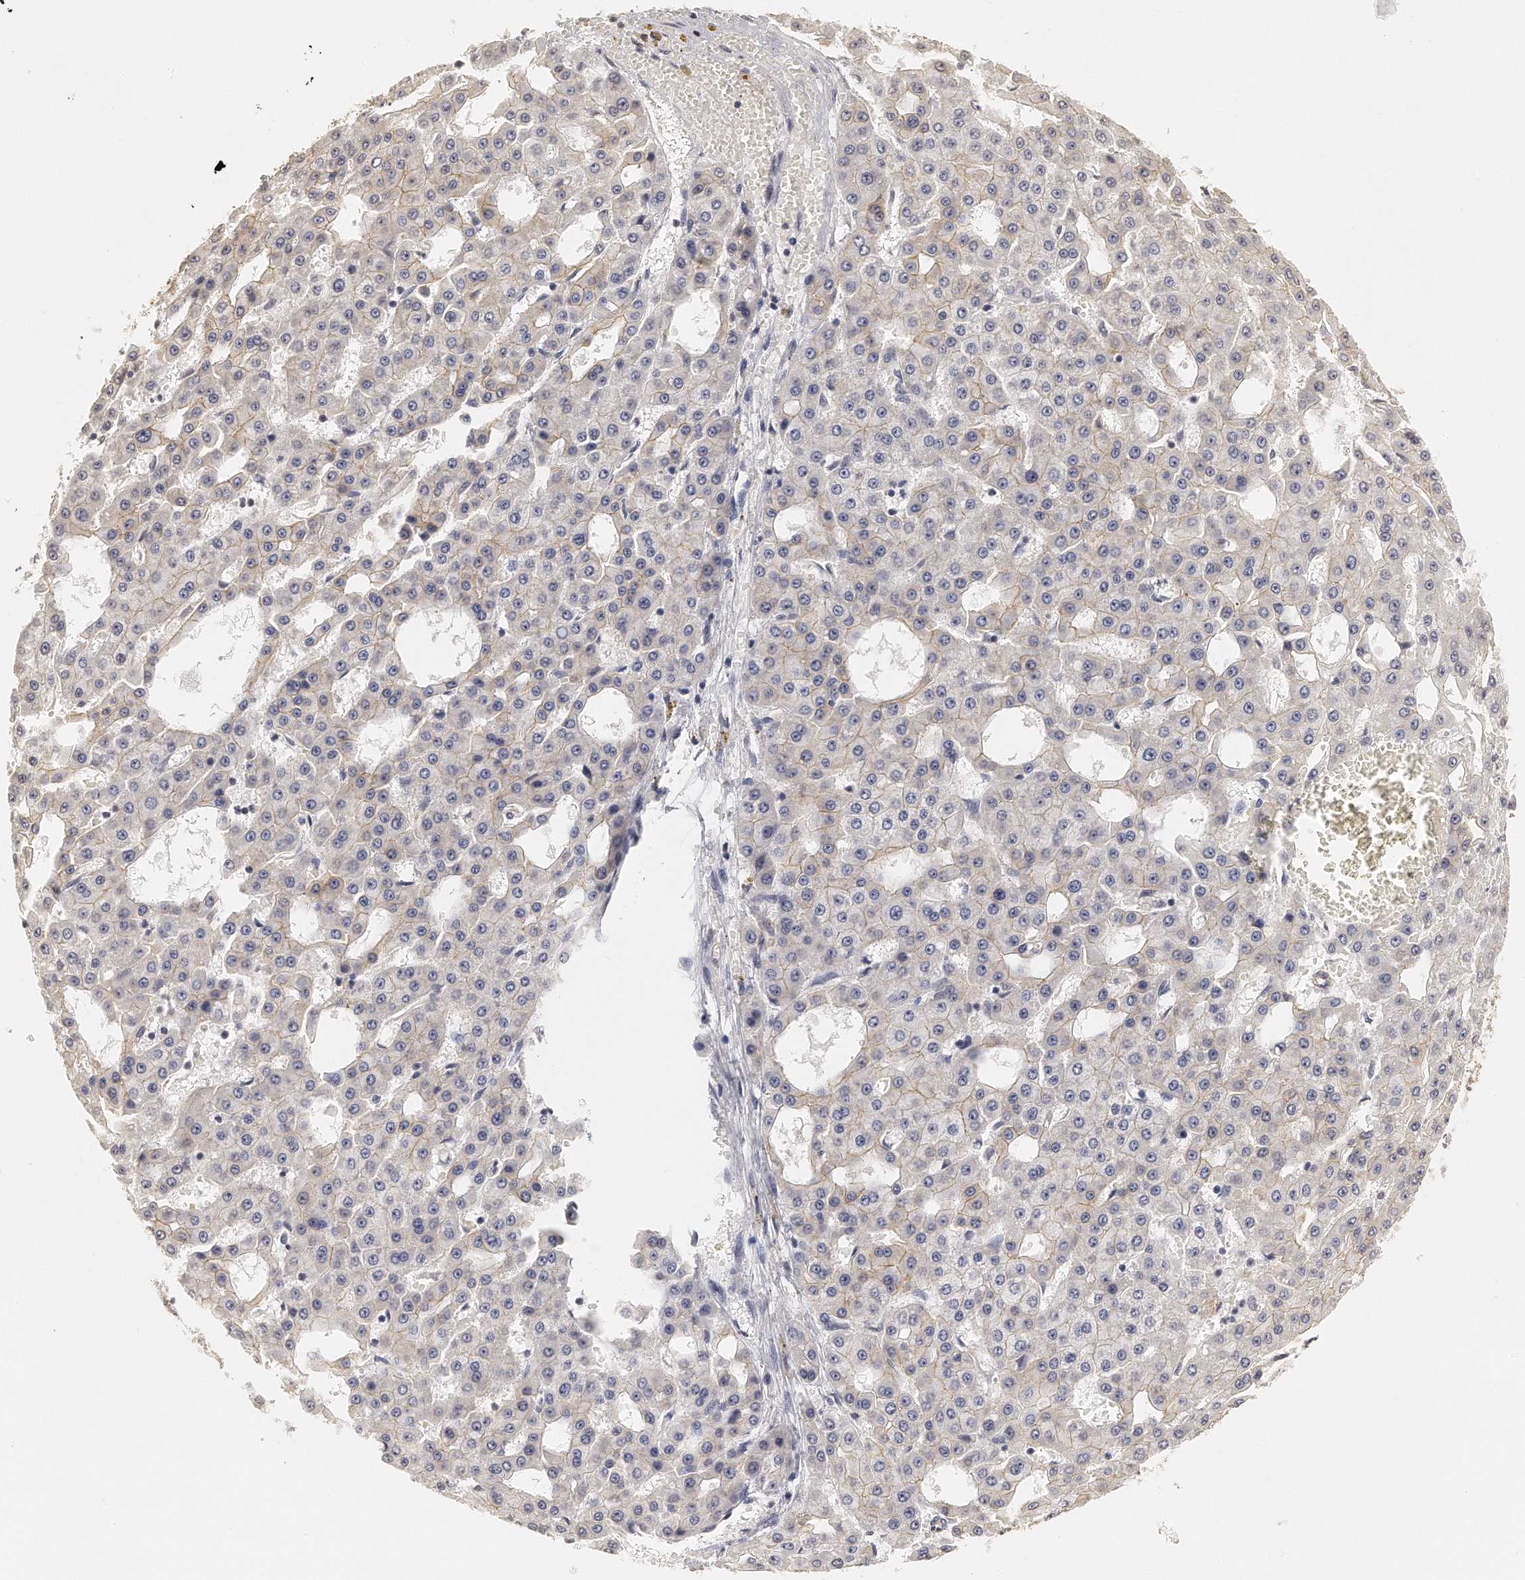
{"staining": {"intensity": "weak", "quantity": "<25%", "location": "cytoplasmic/membranous"}, "tissue": "liver cancer", "cell_type": "Tumor cells", "image_type": "cancer", "snomed": [{"axis": "morphology", "description": "Carcinoma, Hepatocellular, NOS"}, {"axis": "topography", "description": "Liver"}], "caption": "There is no significant expression in tumor cells of liver cancer (hepatocellular carcinoma).", "gene": "CHST7", "patient": {"sex": "male", "age": 47}}